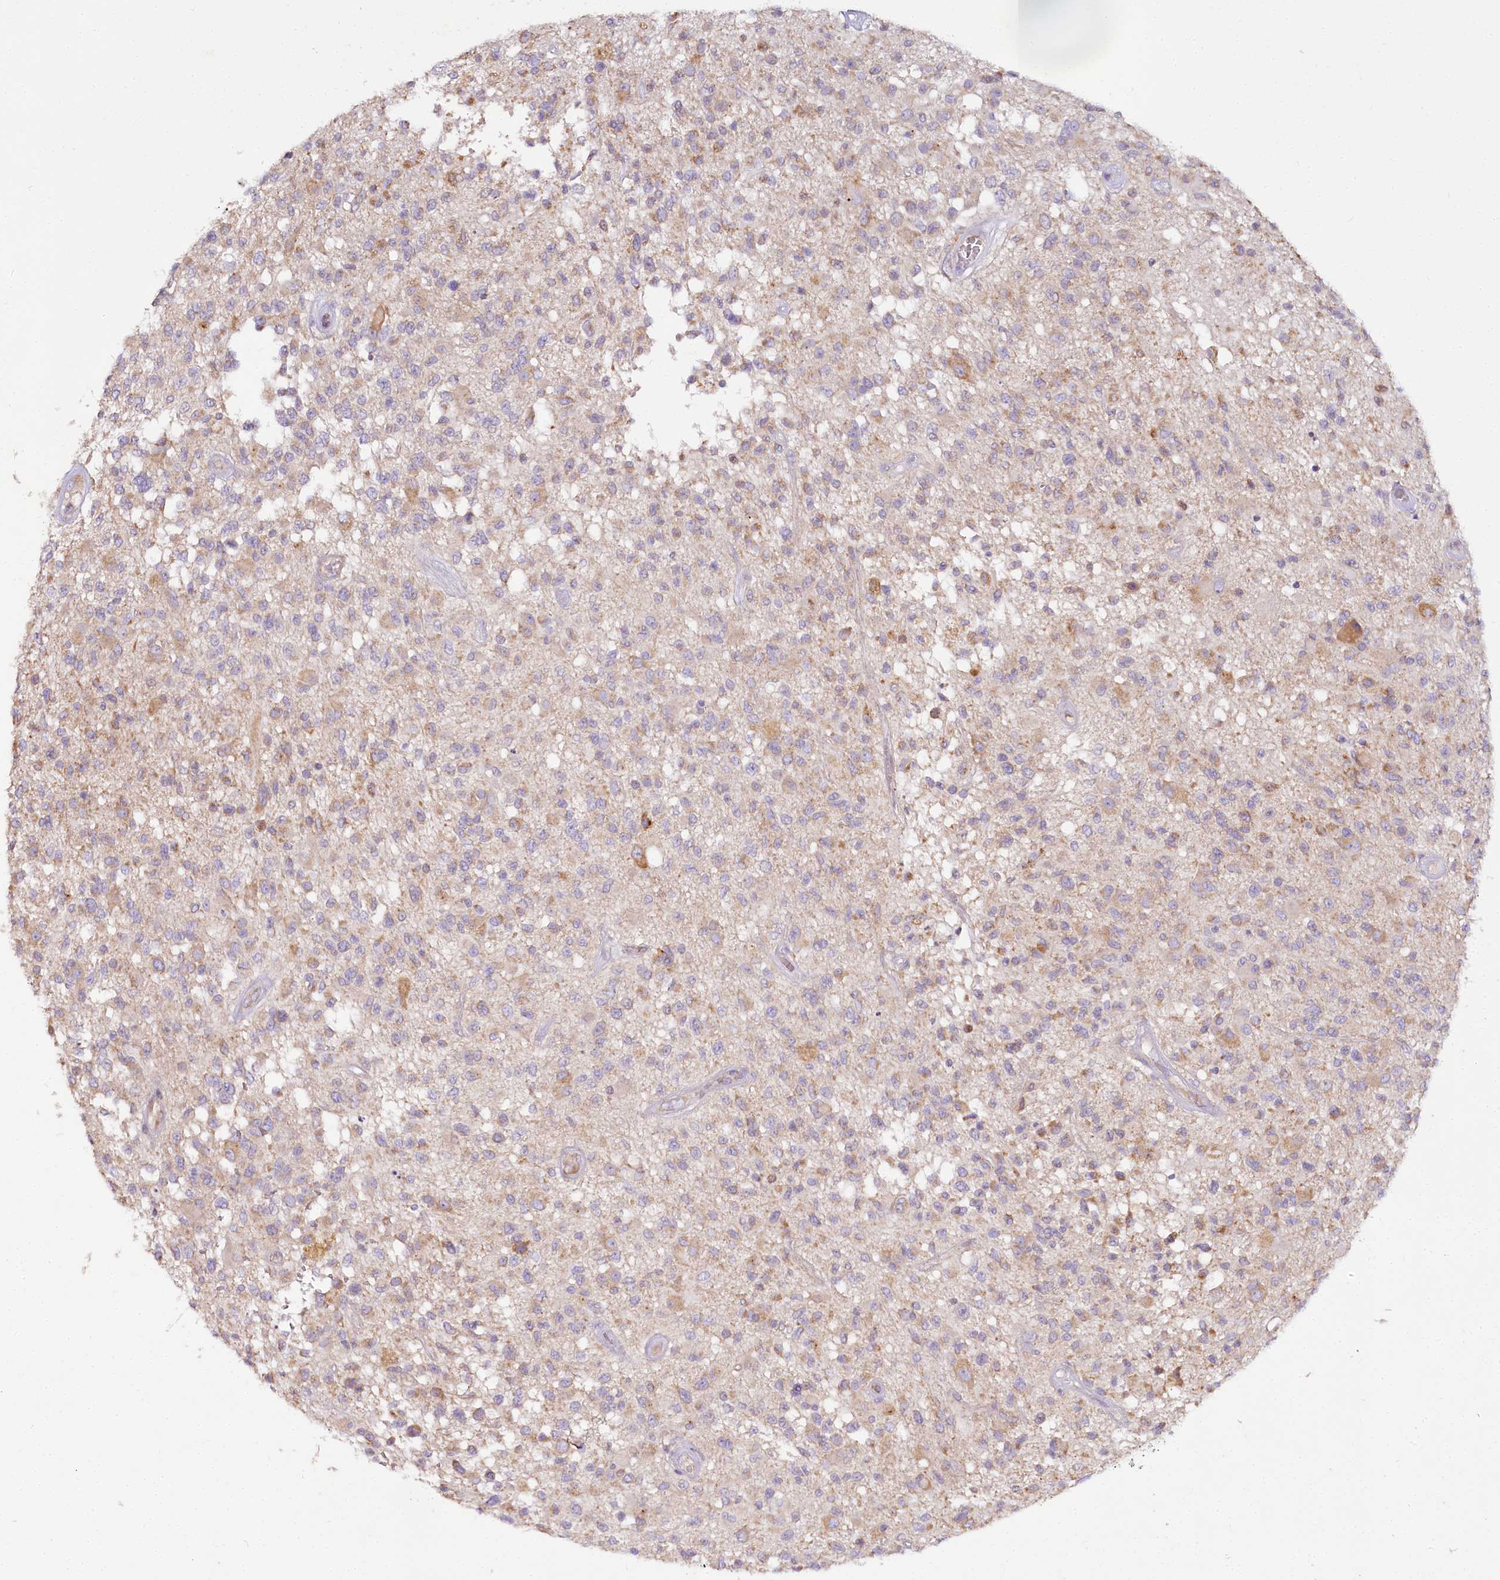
{"staining": {"intensity": "weak", "quantity": "25%-75%", "location": "cytoplasmic/membranous"}, "tissue": "glioma", "cell_type": "Tumor cells", "image_type": "cancer", "snomed": [{"axis": "morphology", "description": "Glioma, malignant, High grade"}, {"axis": "morphology", "description": "Glioblastoma, NOS"}, {"axis": "topography", "description": "Brain"}], "caption": "Human glioma stained with a protein marker exhibits weak staining in tumor cells.", "gene": "ACOX2", "patient": {"sex": "male", "age": 60}}